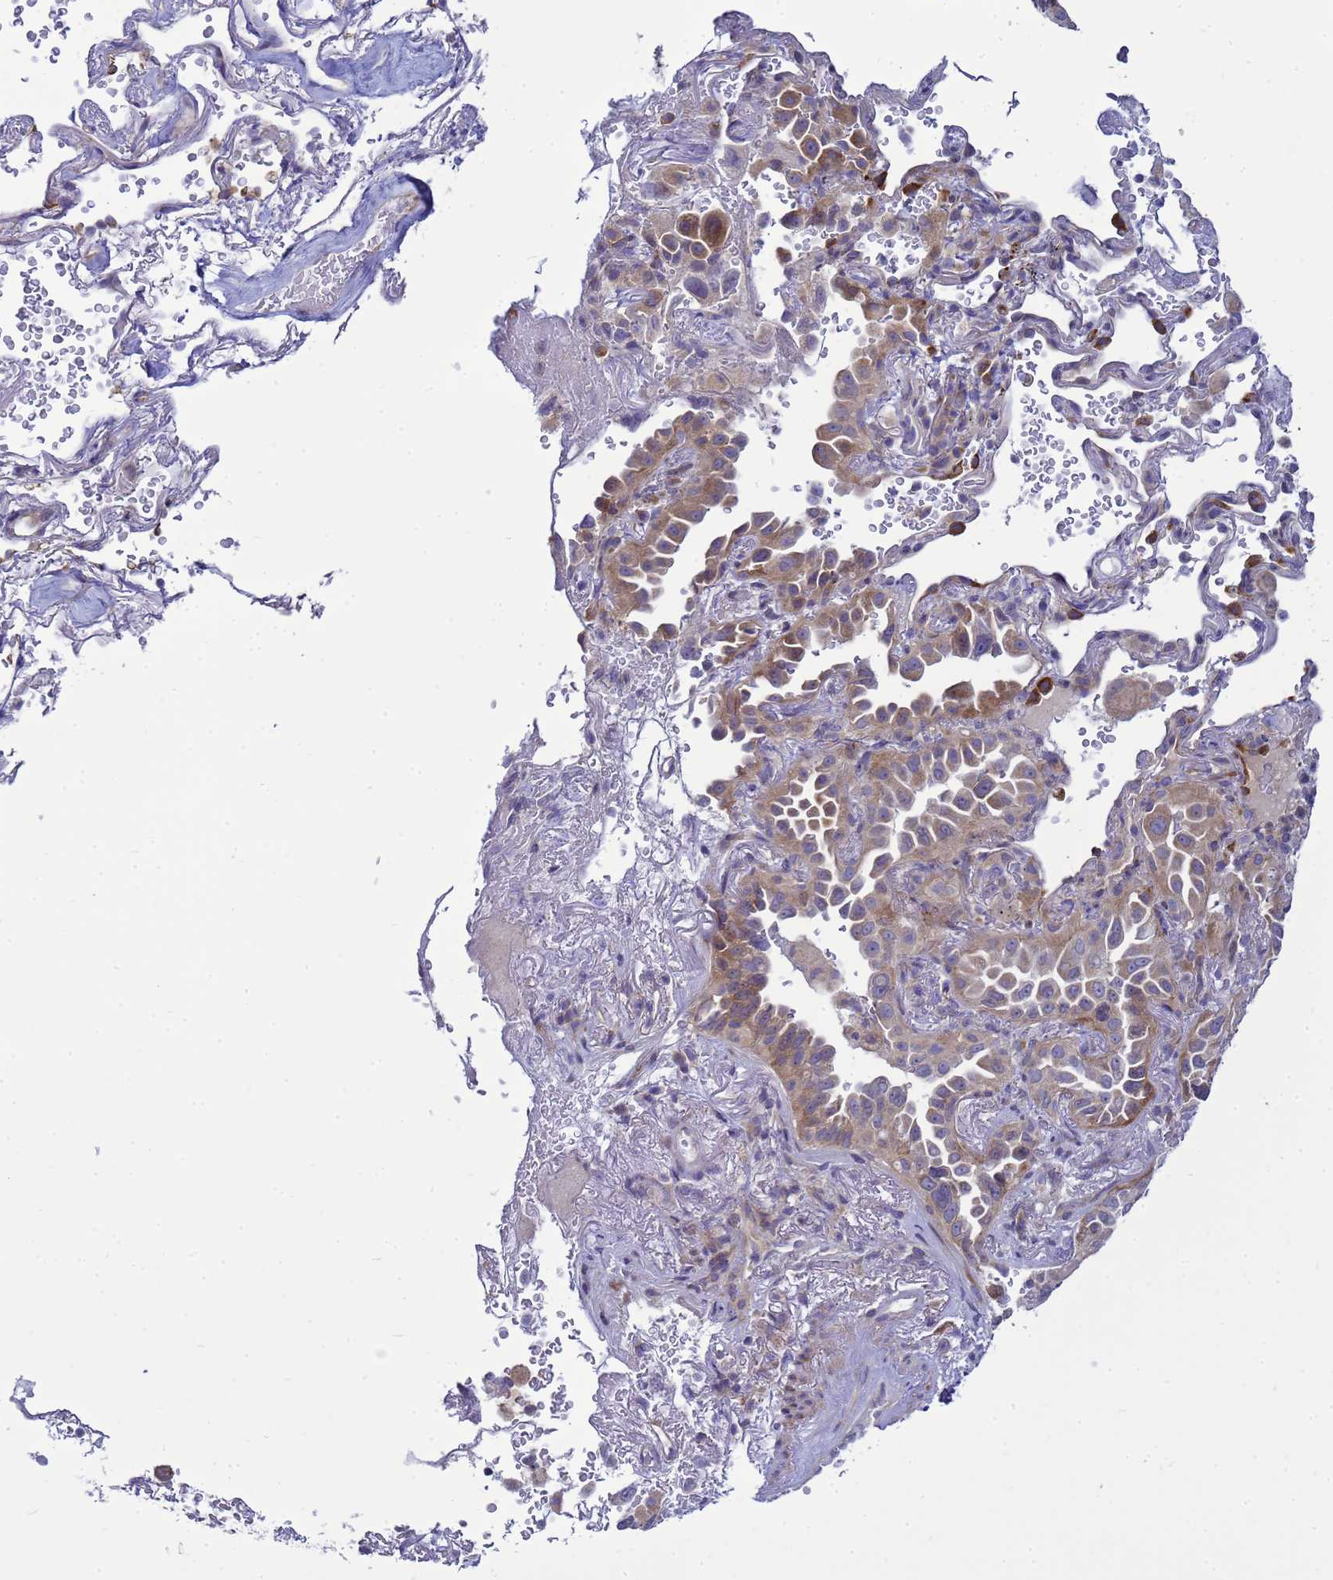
{"staining": {"intensity": "moderate", "quantity": ">75%", "location": "cytoplasmic/membranous"}, "tissue": "lung cancer", "cell_type": "Tumor cells", "image_type": "cancer", "snomed": [{"axis": "morphology", "description": "Adenocarcinoma, NOS"}, {"axis": "topography", "description": "Lung"}], "caption": "A medium amount of moderate cytoplasmic/membranous expression is identified in approximately >75% of tumor cells in lung adenocarcinoma tissue. (Stains: DAB in brown, nuclei in blue, Microscopy: brightfield microscopy at high magnification).", "gene": "MON1B", "patient": {"sex": "female", "age": 69}}